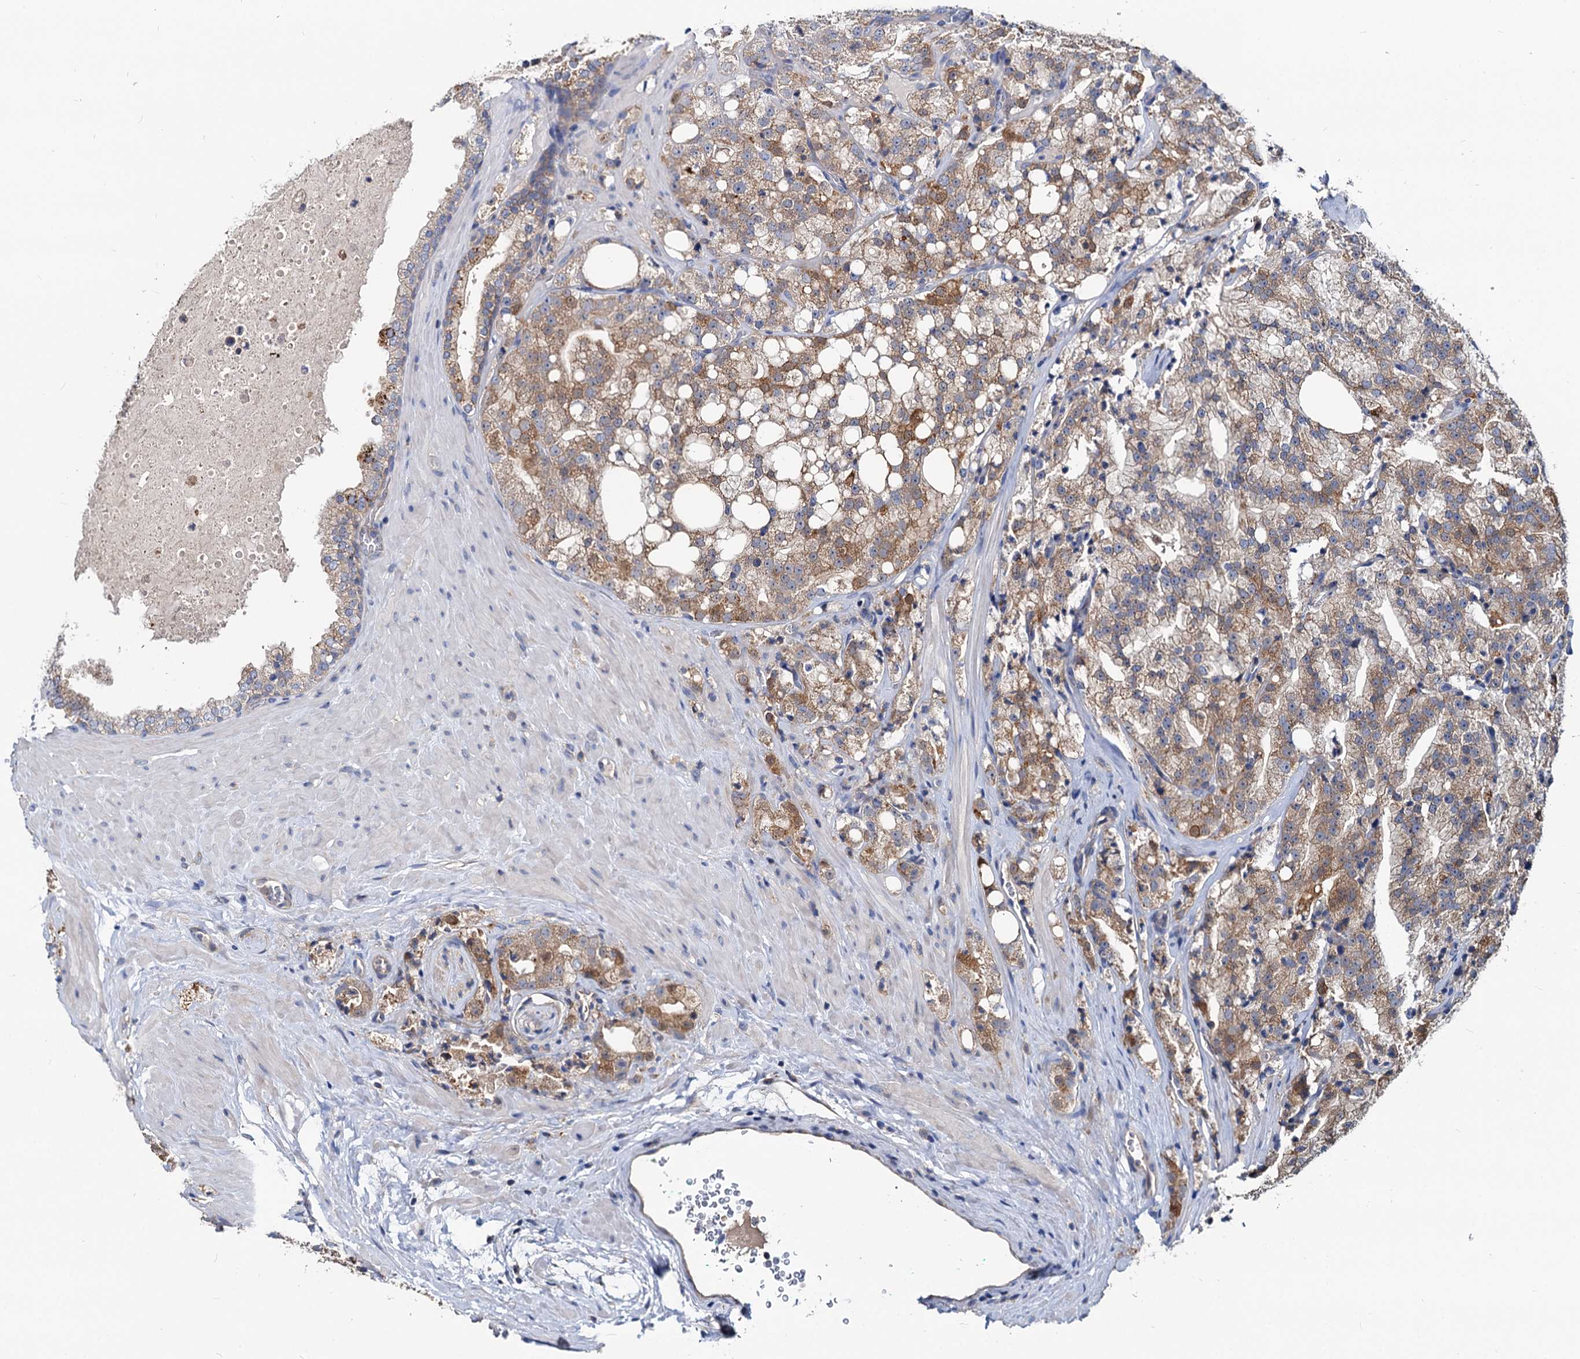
{"staining": {"intensity": "moderate", "quantity": ">75%", "location": "cytoplasmic/membranous"}, "tissue": "prostate cancer", "cell_type": "Tumor cells", "image_type": "cancer", "snomed": [{"axis": "morphology", "description": "Adenocarcinoma, High grade"}, {"axis": "topography", "description": "Prostate"}], "caption": "An IHC histopathology image of tumor tissue is shown. Protein staining in brown shows moderate cytoplasmic/membranous positivity in adenocarcinoma (high-grade) (prostate) within tumor cells.", "gene": "IDI1", "patient": {"sex": "male", "age": 64}}